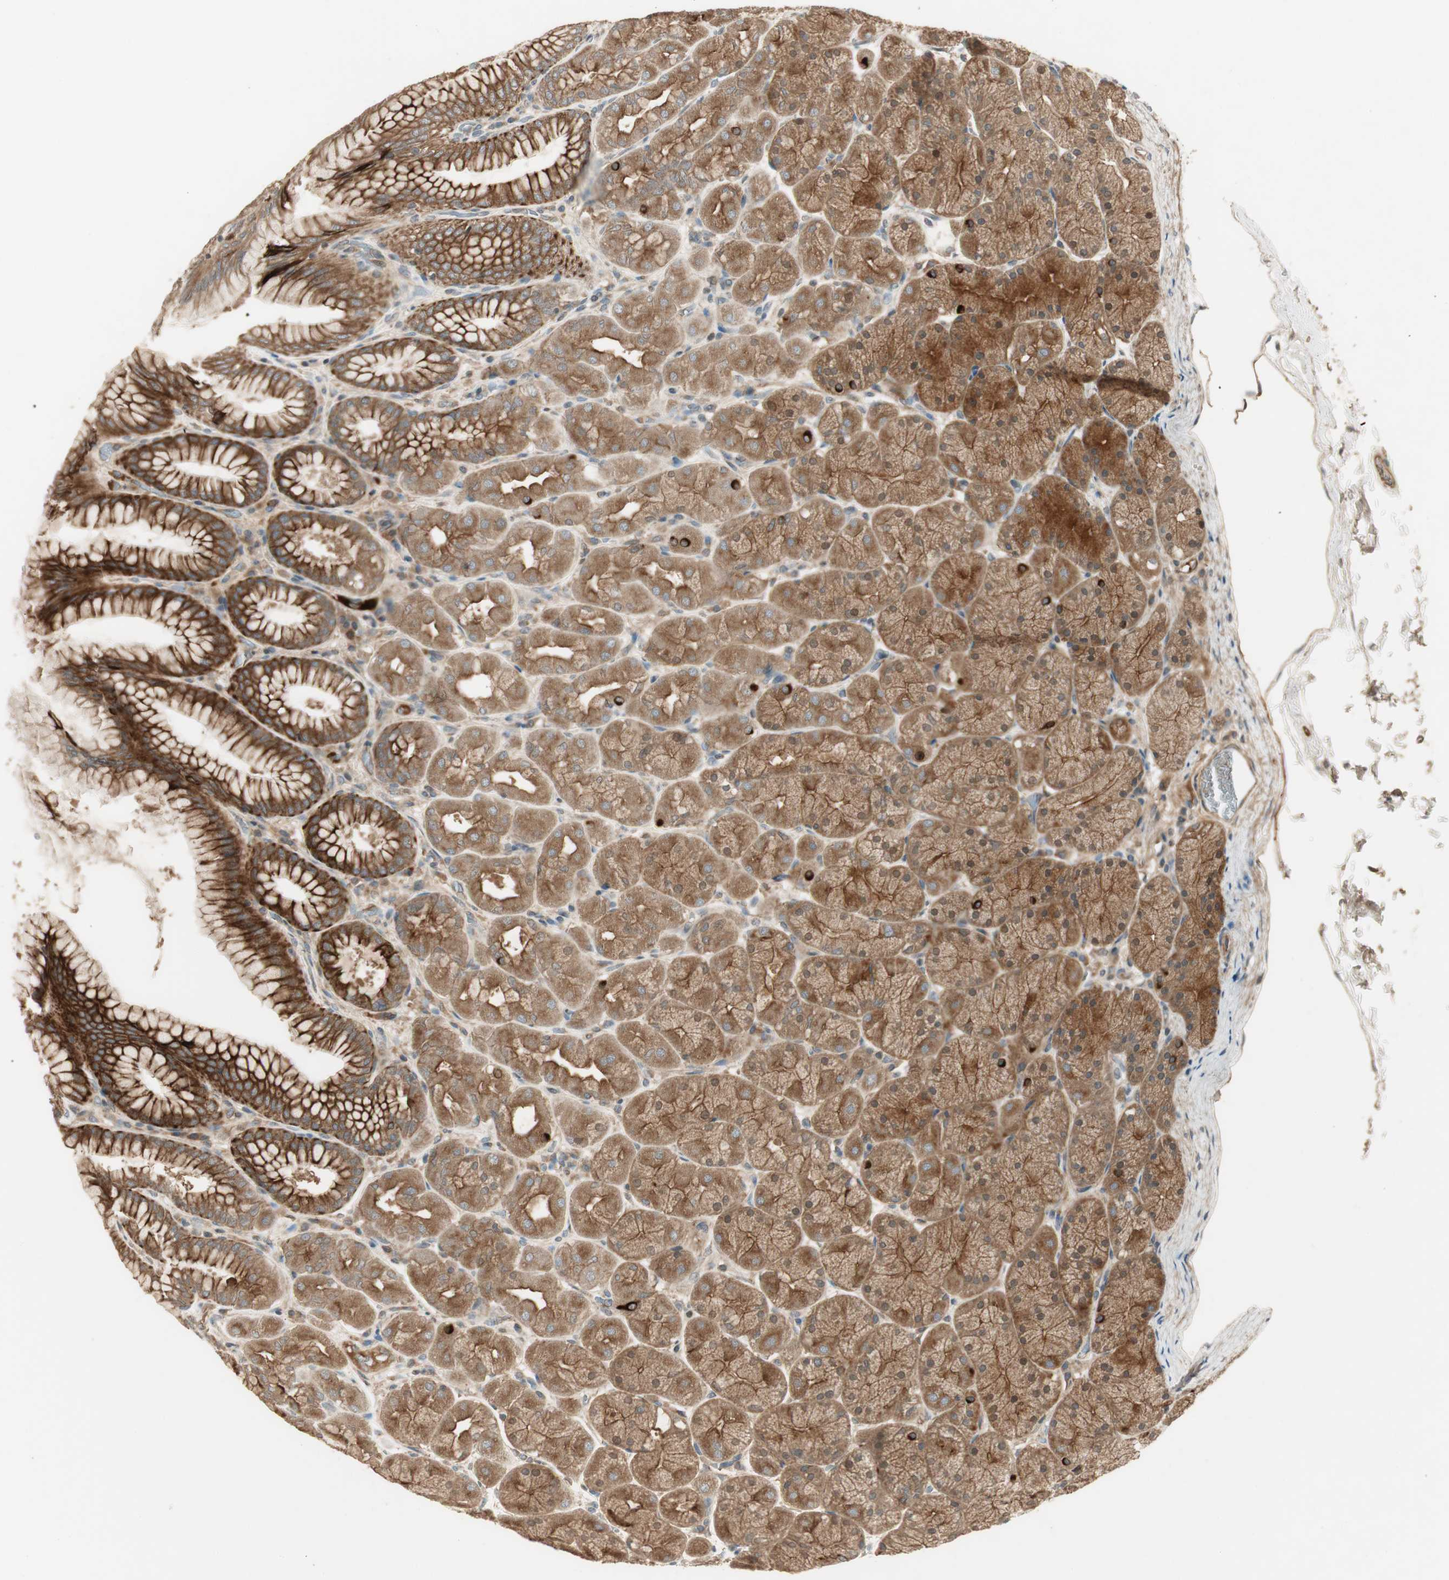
{"staining": {"intensity": "strong", "quantity": ">75%", "location": "cytoplasmic/membranous"}, "tissue": "stomach", "cell_type": "Glandular cells", "image_type": "normal", "snomed": [{"axis": "morphology", "description": "Normal tissue, NOS"}, {"axis": "topography", "description": "Stomach, upper"}], "caption": "High-magnification brightfield microscopy of unremarkable stomach stained with DAB (brown) and counterstained with hematoxylin (blue). glandular cells exhibit strong cytoplasmic/membranous staining is appreciated in about>75% of cells. (DAB (3,3'-diaminobenzidine) IHC, brown staining for protein, blue staining for nuclei).", "gene": "PFDN5", "patient": {"sex": "female", "age": 56}}